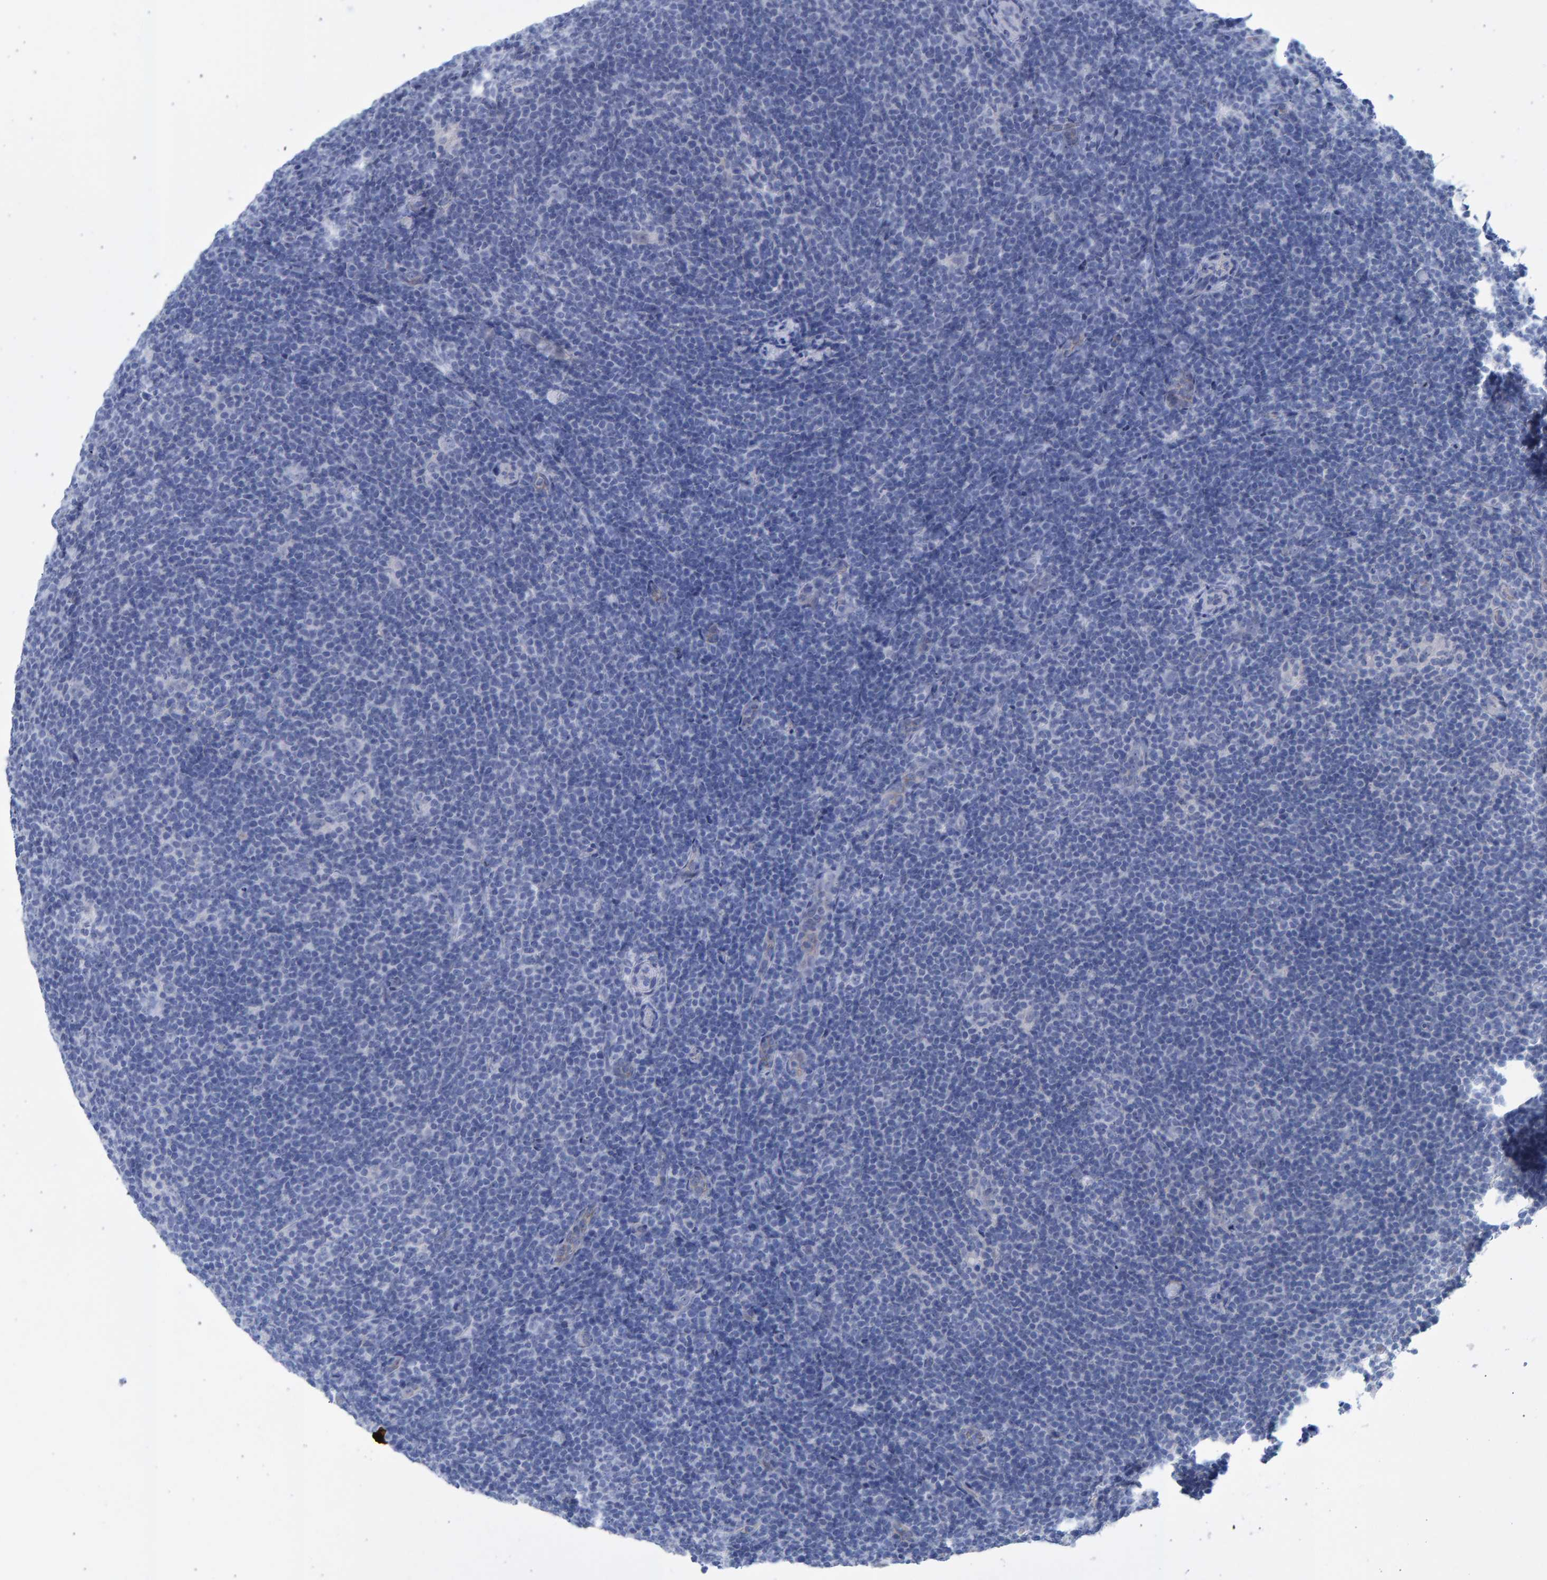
{"staining": {"intensity": "negative", "quantity": "none", "location": "none"}, "tissue": "lymphoma", "cell_type": "Tumor cells", "image_type": "cancer", "snomed": [{"axis": "morphology", "description": "Hodgkin's disease, NOS"}, {"axis": "topography", "description": "Lymph node"}], "caption": "Protein analysis of lymphoma reveals no significant positivity in tumor cells.", "gene": "SLC34A3", "patient": {"sex": "female", "age": 57}}